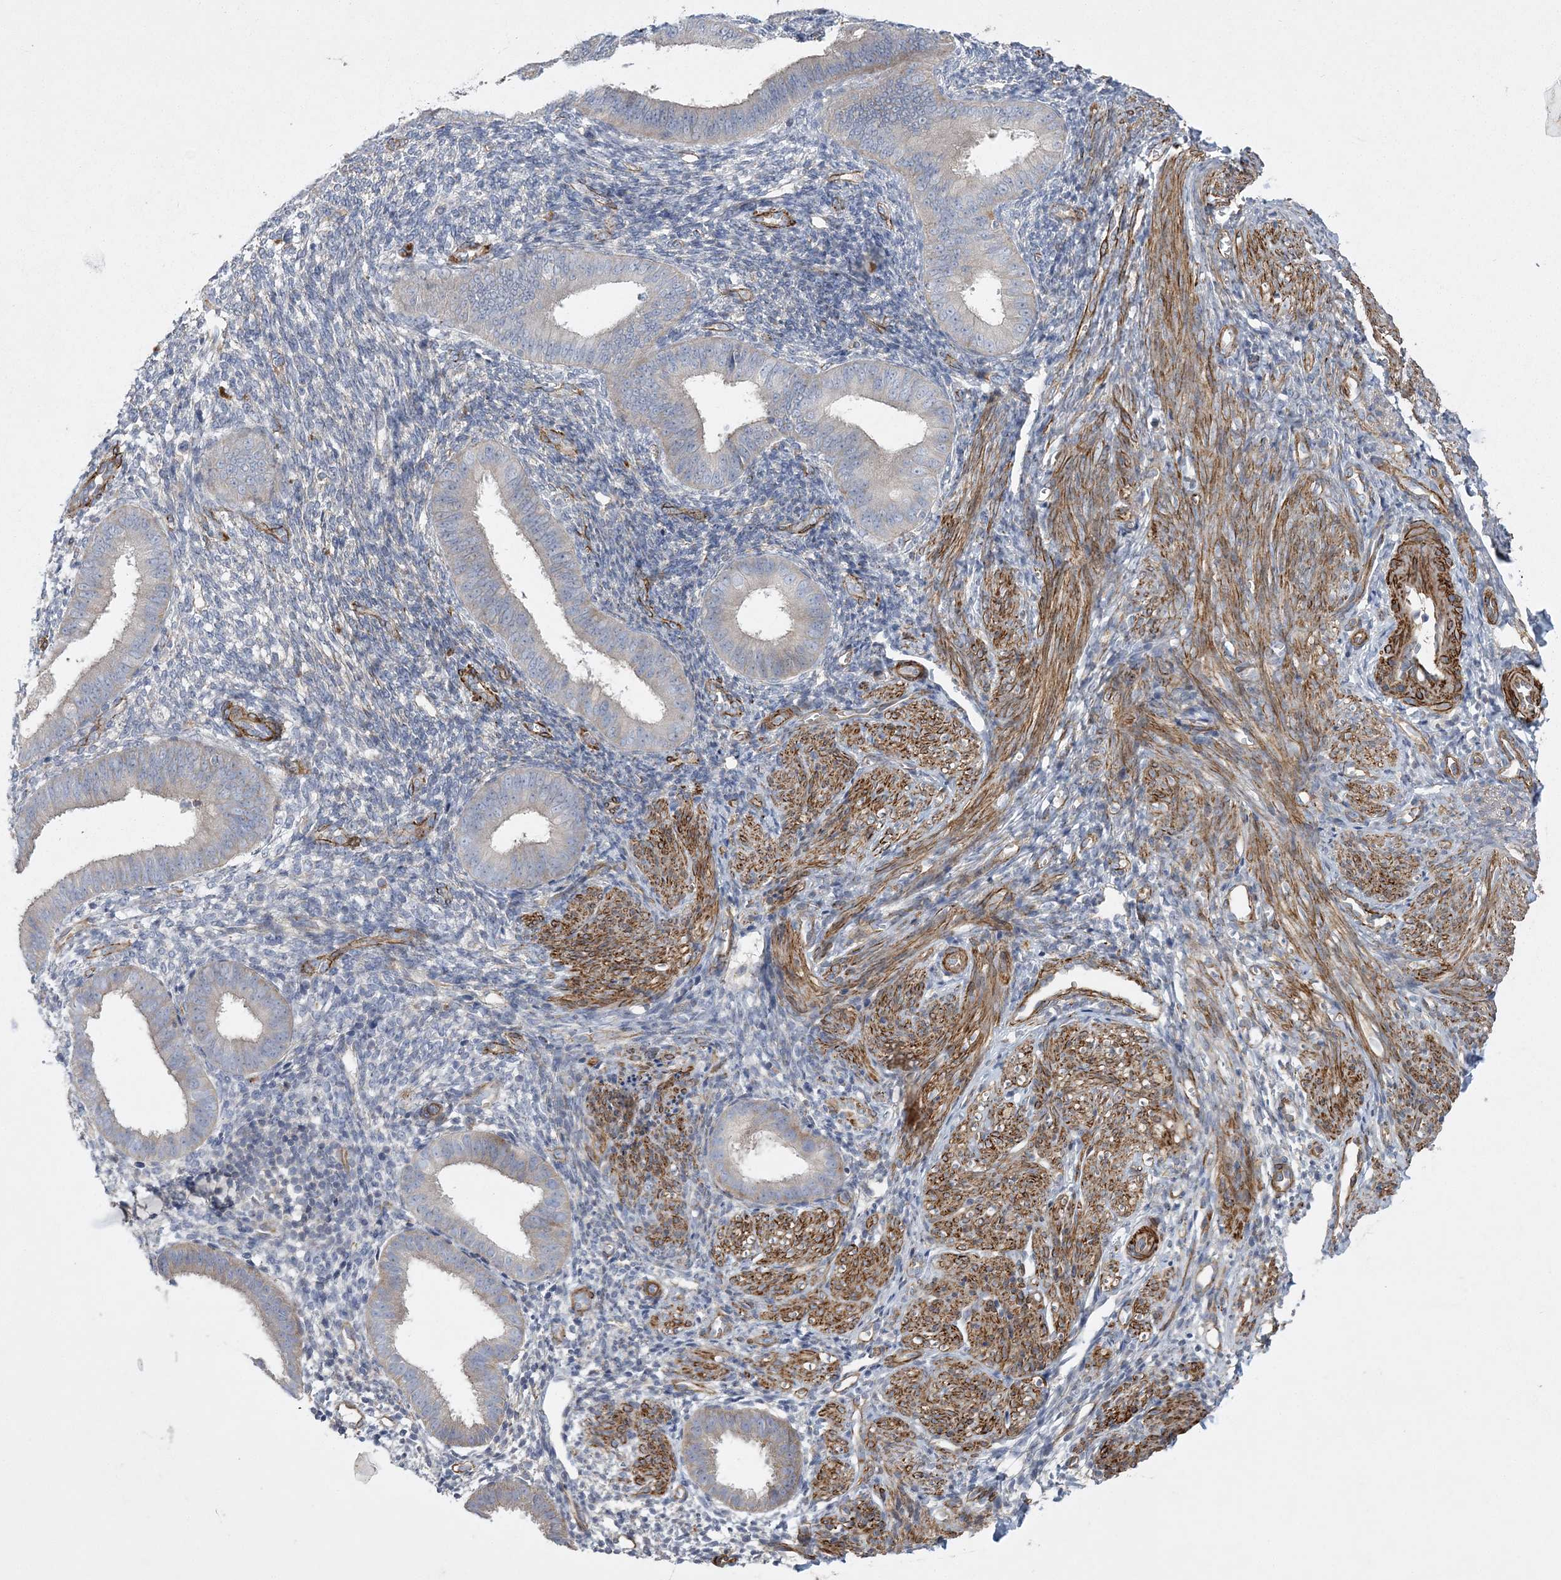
{"staining": {"intensity": "negative", "quantity": "none", "location": "none"}, "tissue": "endometrium", "cell_type": "Cells in endometrial stroma", "image_type": "normal", "snomed": [{"axis": "morphology", "description": "Normal tissue, NOS"}, {"axis": "topography", "description": "Uterus"}, {"axis": "topography", "description": "Endometrium"}], "caption": "DAB (3,3'-diaminobenzidine) immunohistochemical staining of normal human endometrium demonstrates no significant expression in cells in endometrial stroma. Nuclei are stained in blue.", "gene": "ARSJ", "patient": {"sex": "female", "age": 48}}